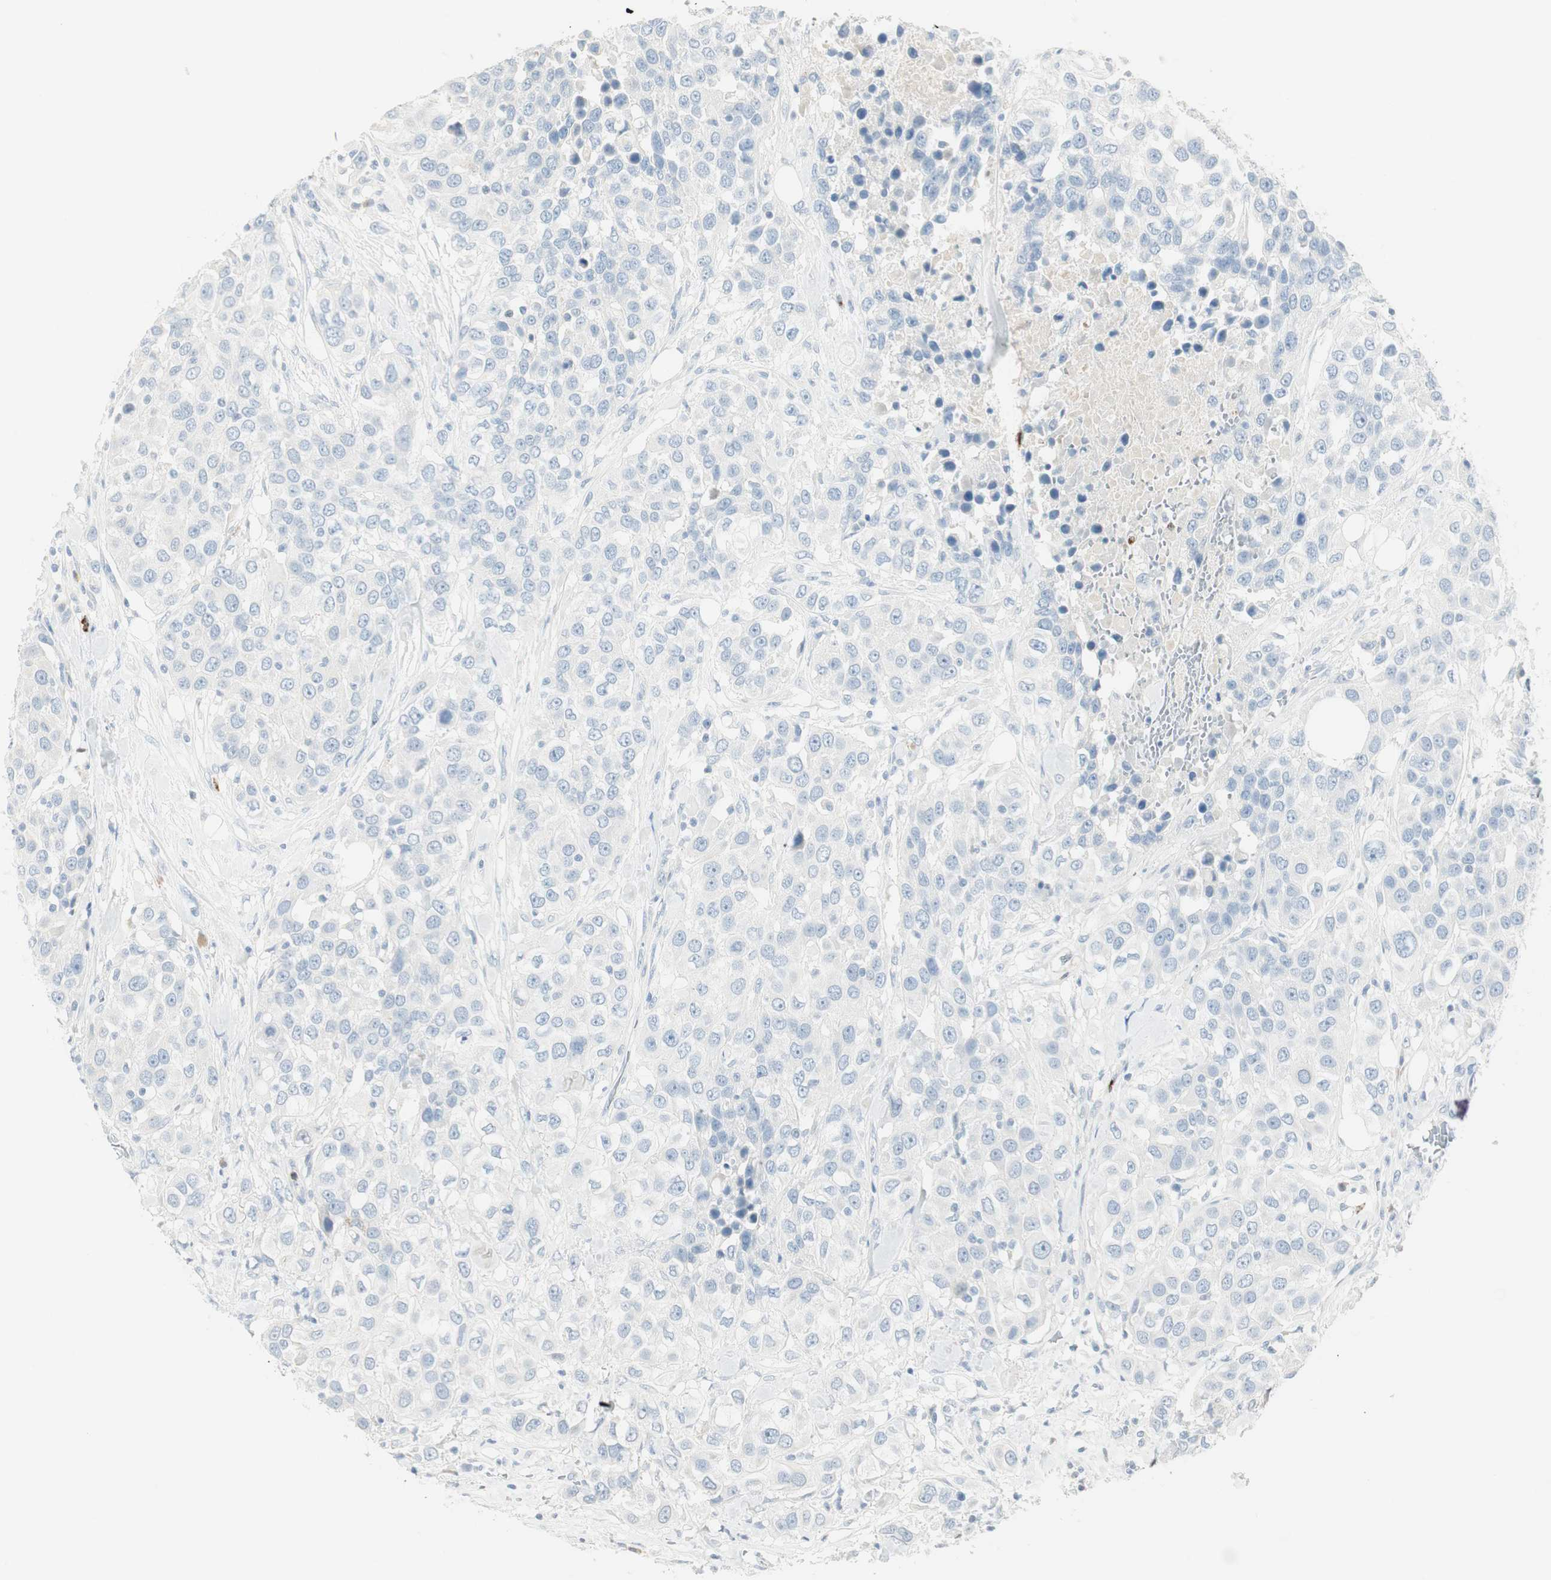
{"staining": {"intensity": "negative", "quantity": "none", "location": "none"}, "tissue": "urothelial cancer", "cell_type": "Tumor cells", "image_type": "cancer", "snomed": [{"axis": "morphology", "description": "Urothelial carcinoma, High grade"}, {"axis": "topography", "description": "Urinary bladder"}], "caption": "A photomicrograph of urothelial cancer stained for a protein shows no brown staining in tumor cells.", "gene": "PRTN3", "patient": {"sex": "female", "age": 80}}